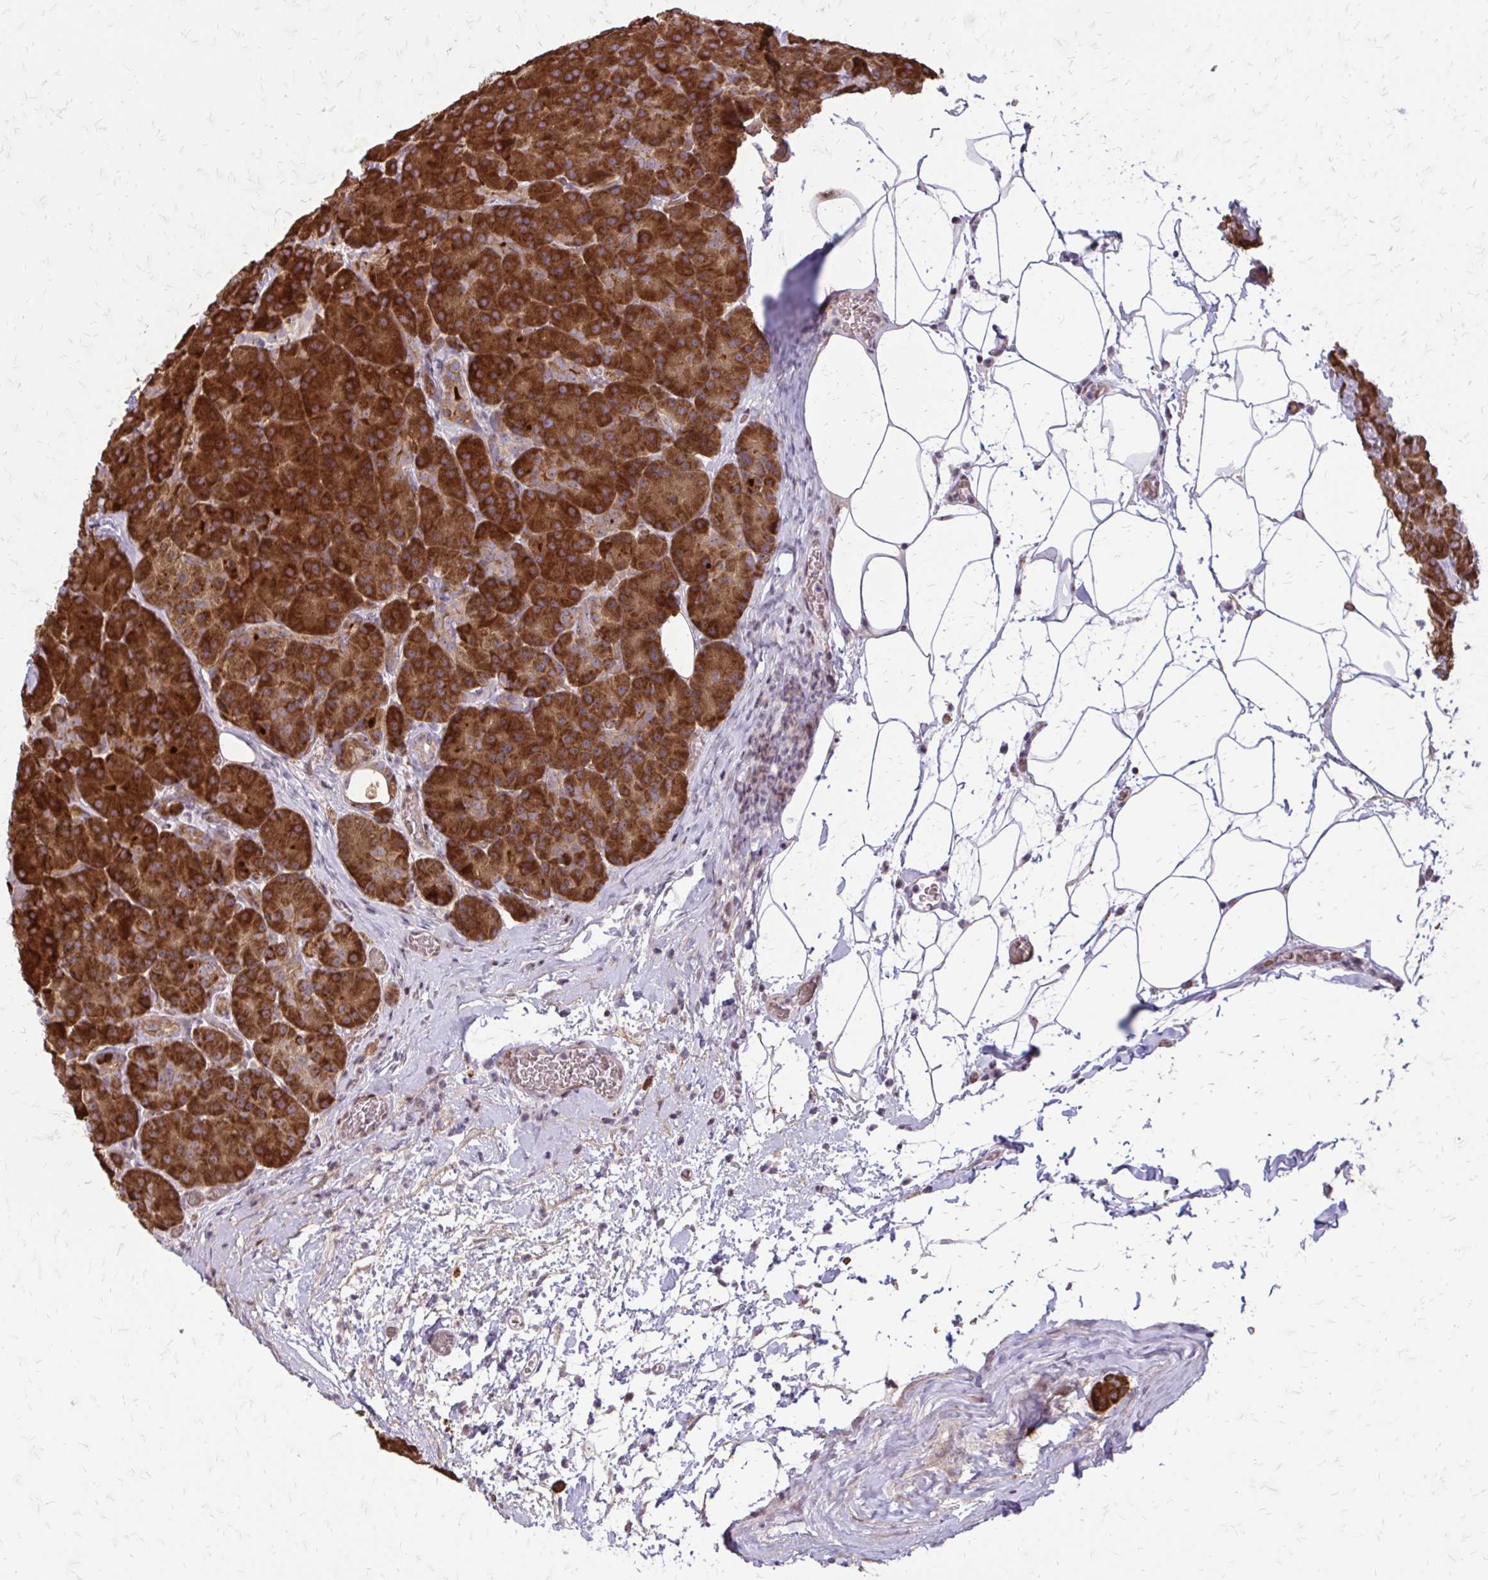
{"staining": {"intensity": "strong", "quantity": ">75%", "location": "cytoplasmic/membranous"}, "tissue": "pancreas", "cell_type": "Exocrine glandular cells", "image_type": "normal", "snomed": [{"axis": "morphology", "description": "Normal tissue, NOS"}, {"axis": "topography", "description": "Pancreas"}], "caption": "Pancreas stained with immunohistochemistry (IHC) exhibits strong cytoplasmic/membranous expression in about >75% of exocrine glandular cells.", "gene": "FUNDC2", "patient": {"sex": "male", "age": 57}}